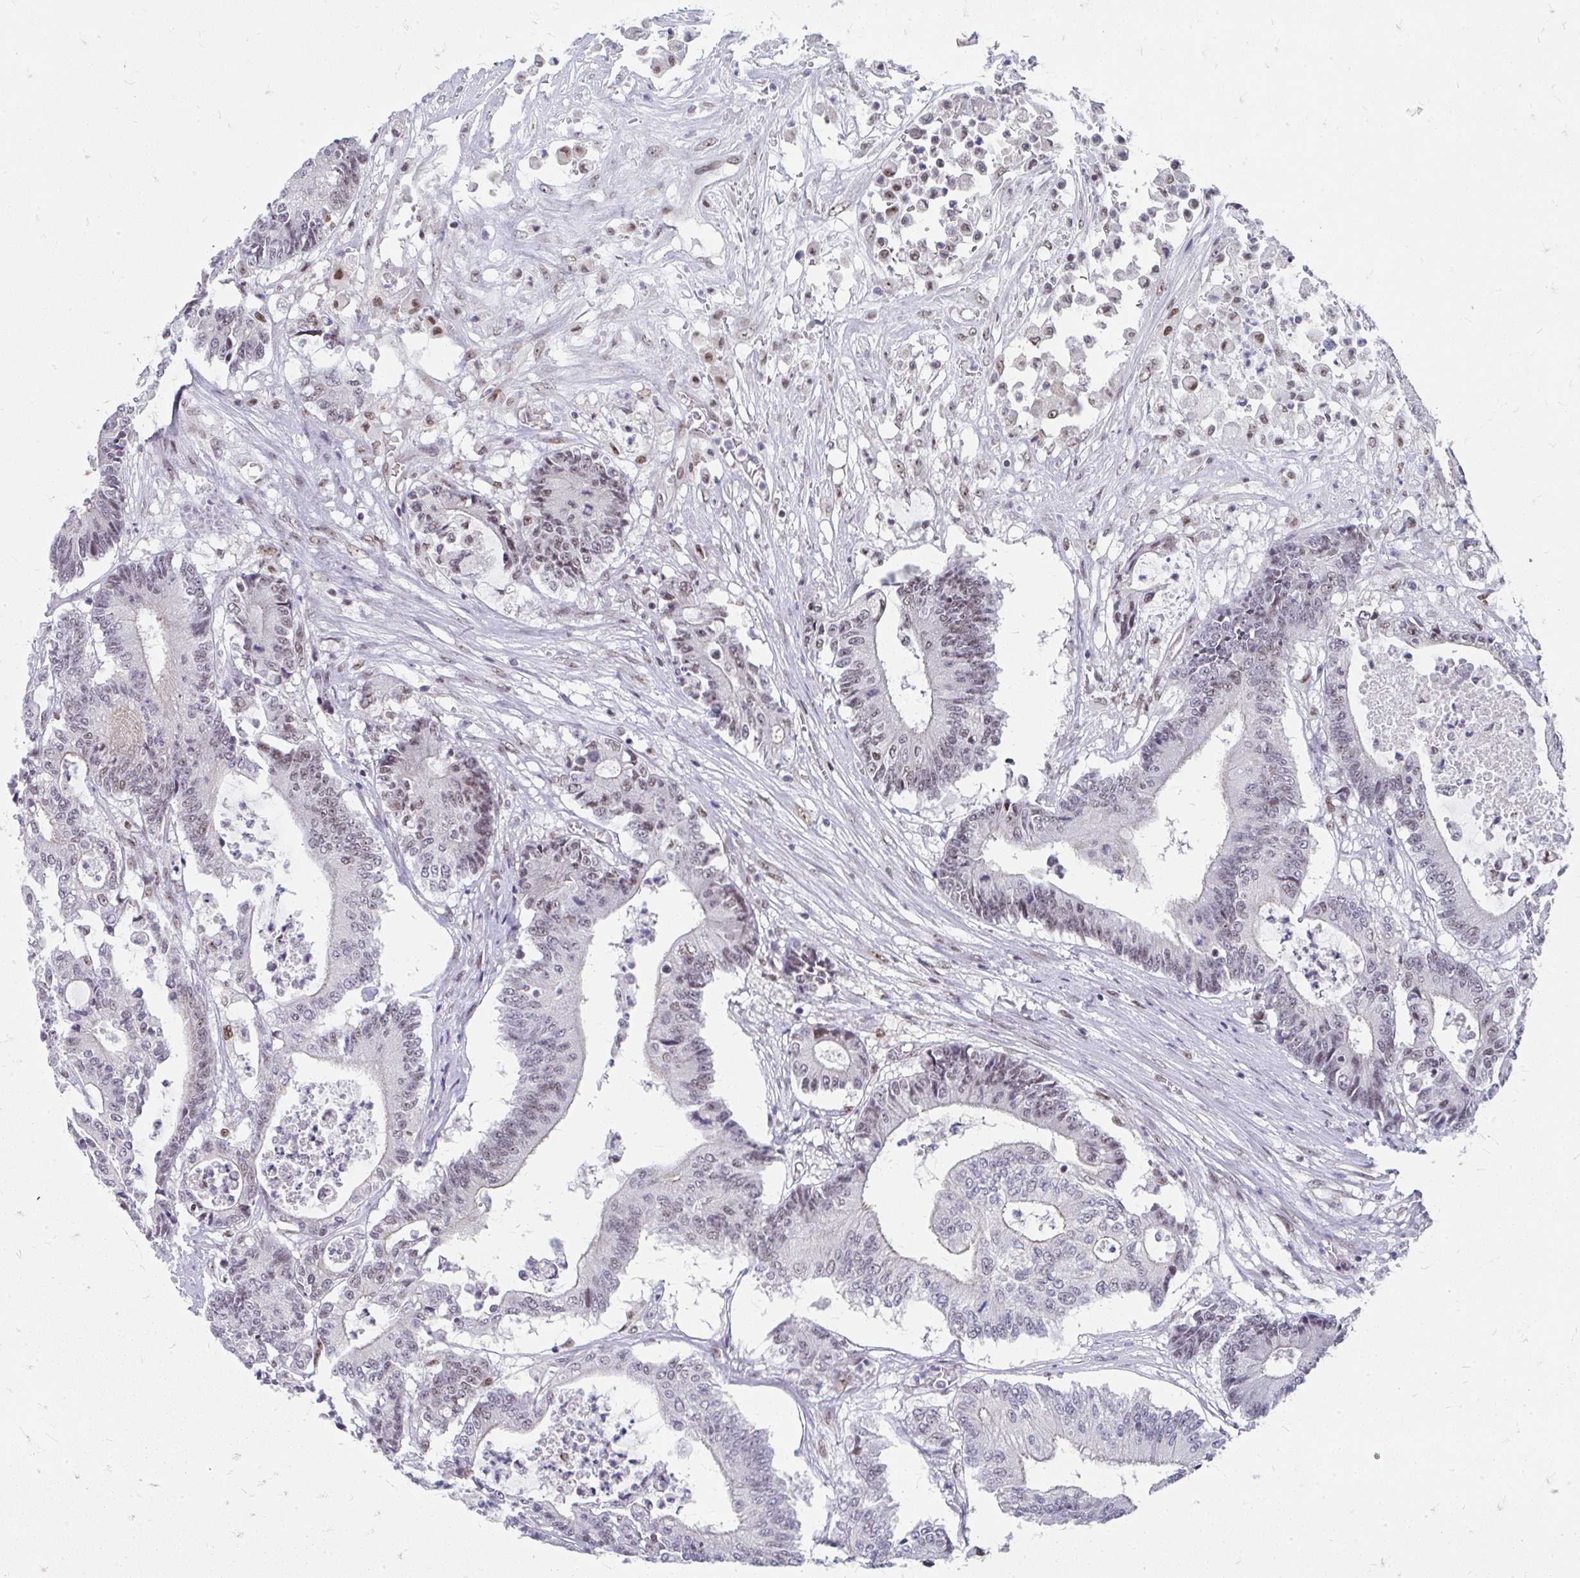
{"staining": {"intensity": "moderate", "quantity": "25%-75%", "location": "nuclear"}, "tissue": "colorectal cancer", "cell_type": "Tumor cells", "image_type": "cancer", "snomed": [{"axis": "morphology", "description": "Adenocarcinoma, NOS"}, {"axis": "topography", "description": "Colon"}], "caption": "This is an image of immunohistochemistry staining of colorectal cancer (adenocarcinoma), which shows moderate expression in the nuclear of tumor cells.", "gene": "GTF2H1", "patient": {"sex": "female", "age": 84}}